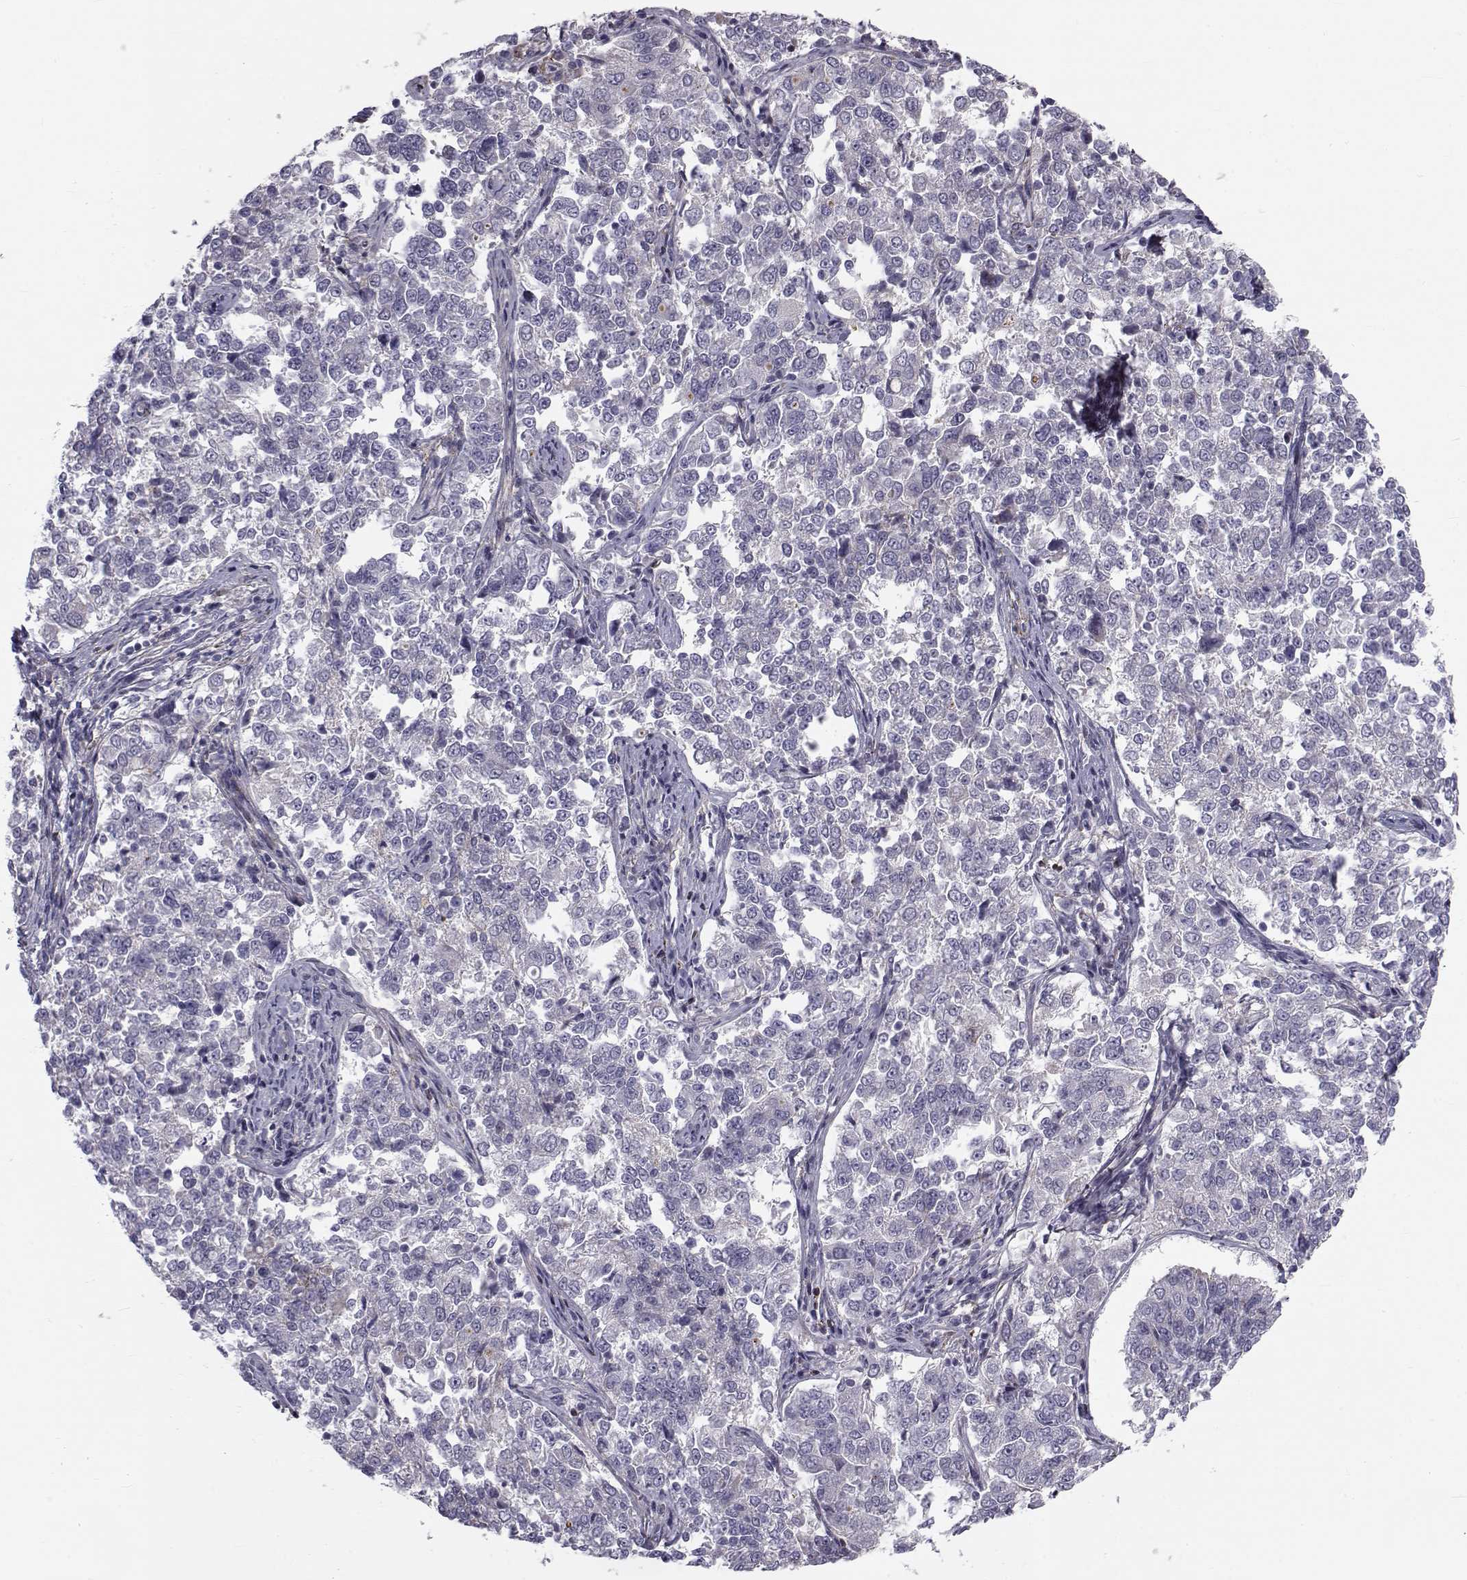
{"staining": {"intensity": "negative", "quantity": "none", "location": "none"}, "tissue": "endometrial cancer", "cell_type": "Tumor cells", "image_type": "cancer", "snomed": [{"axis": "morphology", "description": "Adenocarcinoma, NOS"}, {"axis": "topography", "description": "Endometrium"}], "caption": "Protein analysis of endometrial cancer (adenocarcinoma) reveals no significant positivity in tumor cells. (DAB (3,3'-diaminobenzidine) IHC, high magnification).", "gene": "LRRC27", "patient": {"sex": "female", "age": 43}}